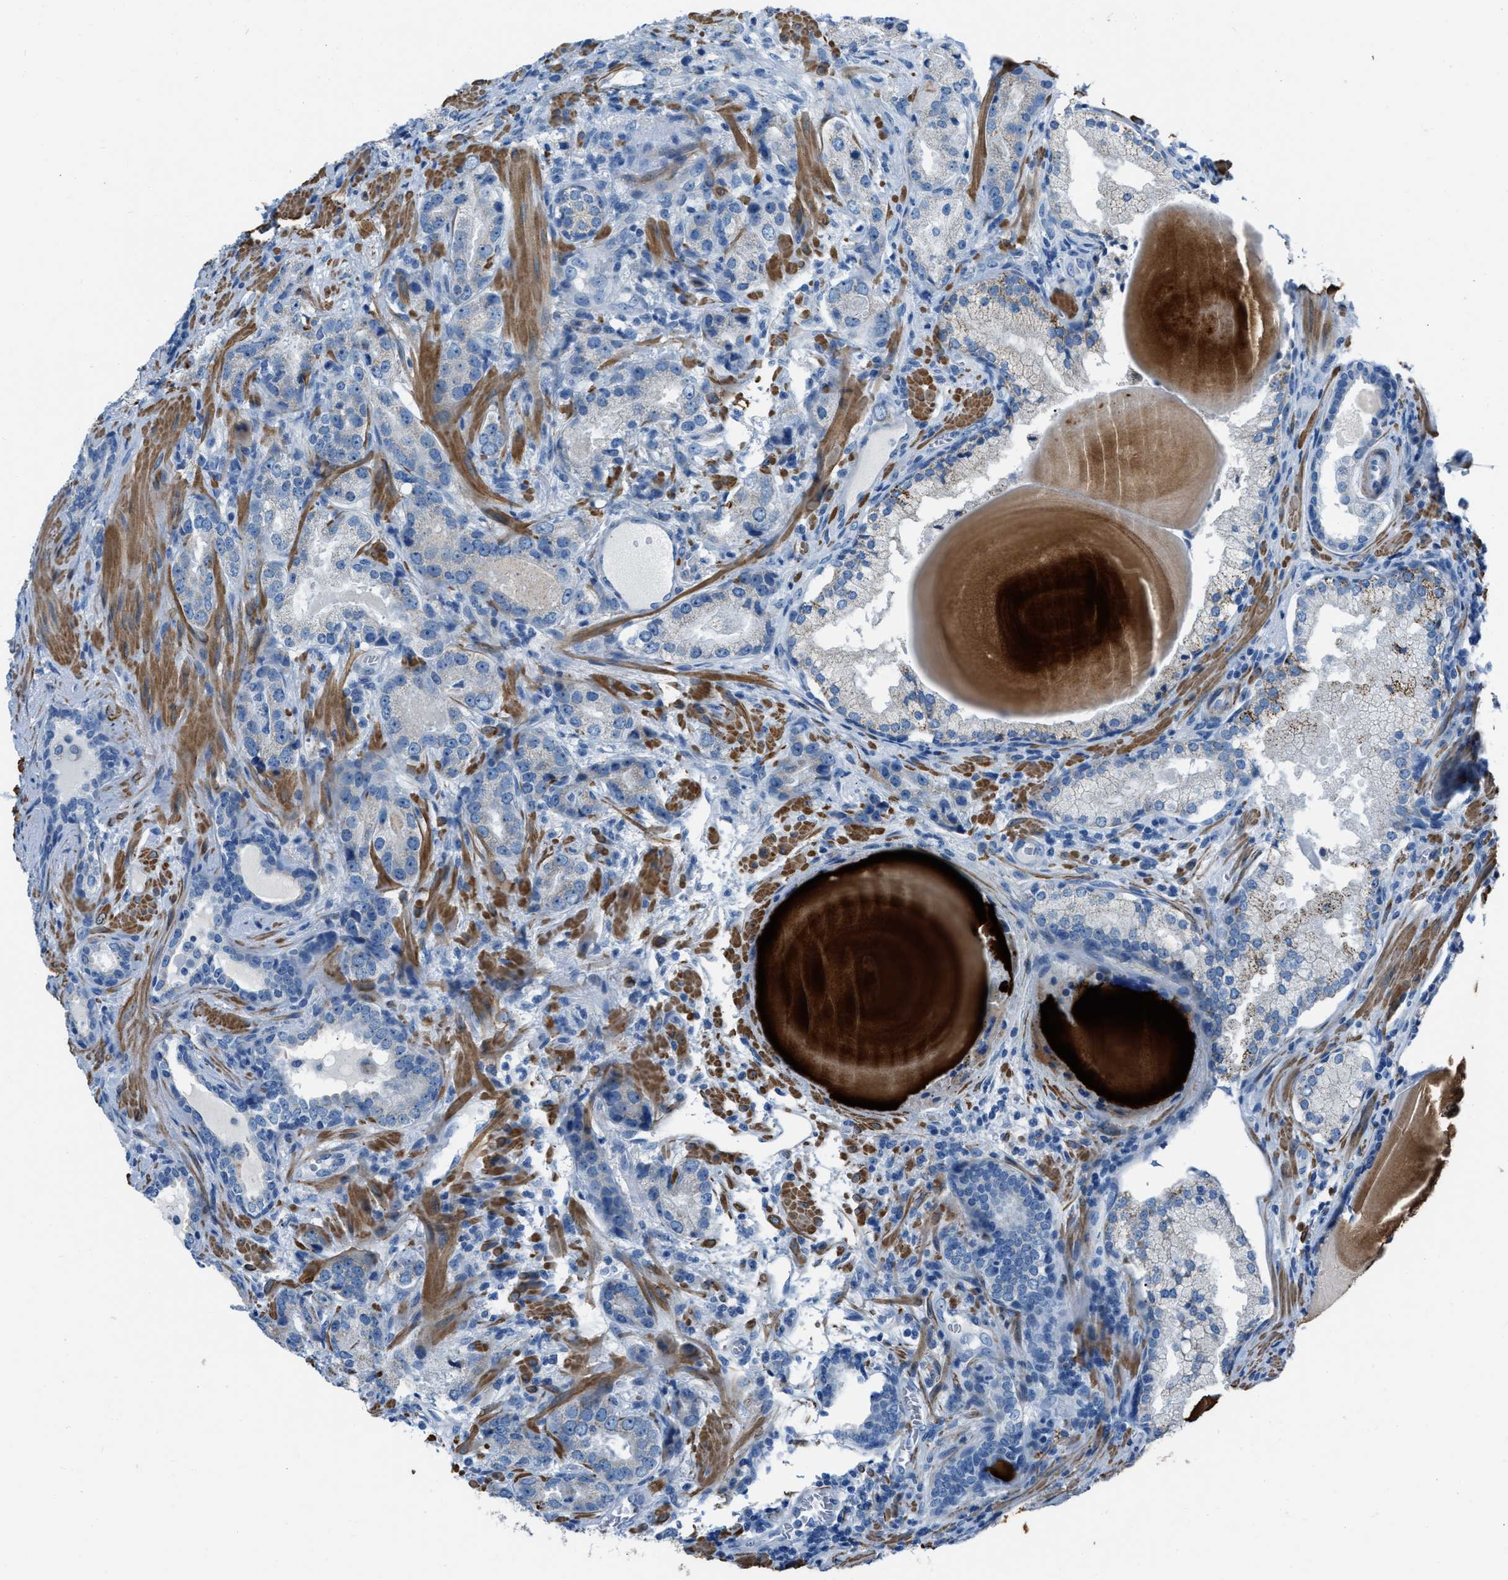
{"staining": {"intensity": "weak", "quantity": "<25%", "location": "cytoplasmic/membranous"}, "tissue": "prostate cancer", "cell_type": "Tumor cells", "image_type": "cancer", "snomed": [{"axis": "morphology", "description": "Adenocarcinoma, High grade"}, {"axis": "topography", "description": "Prostate"}], "caption": "Tumor cells show no significant positivity in high-grade adenocarcinoma (prostate).", "gene": "SPATC1L", "patient": {"sex": "male", "age": 63}}